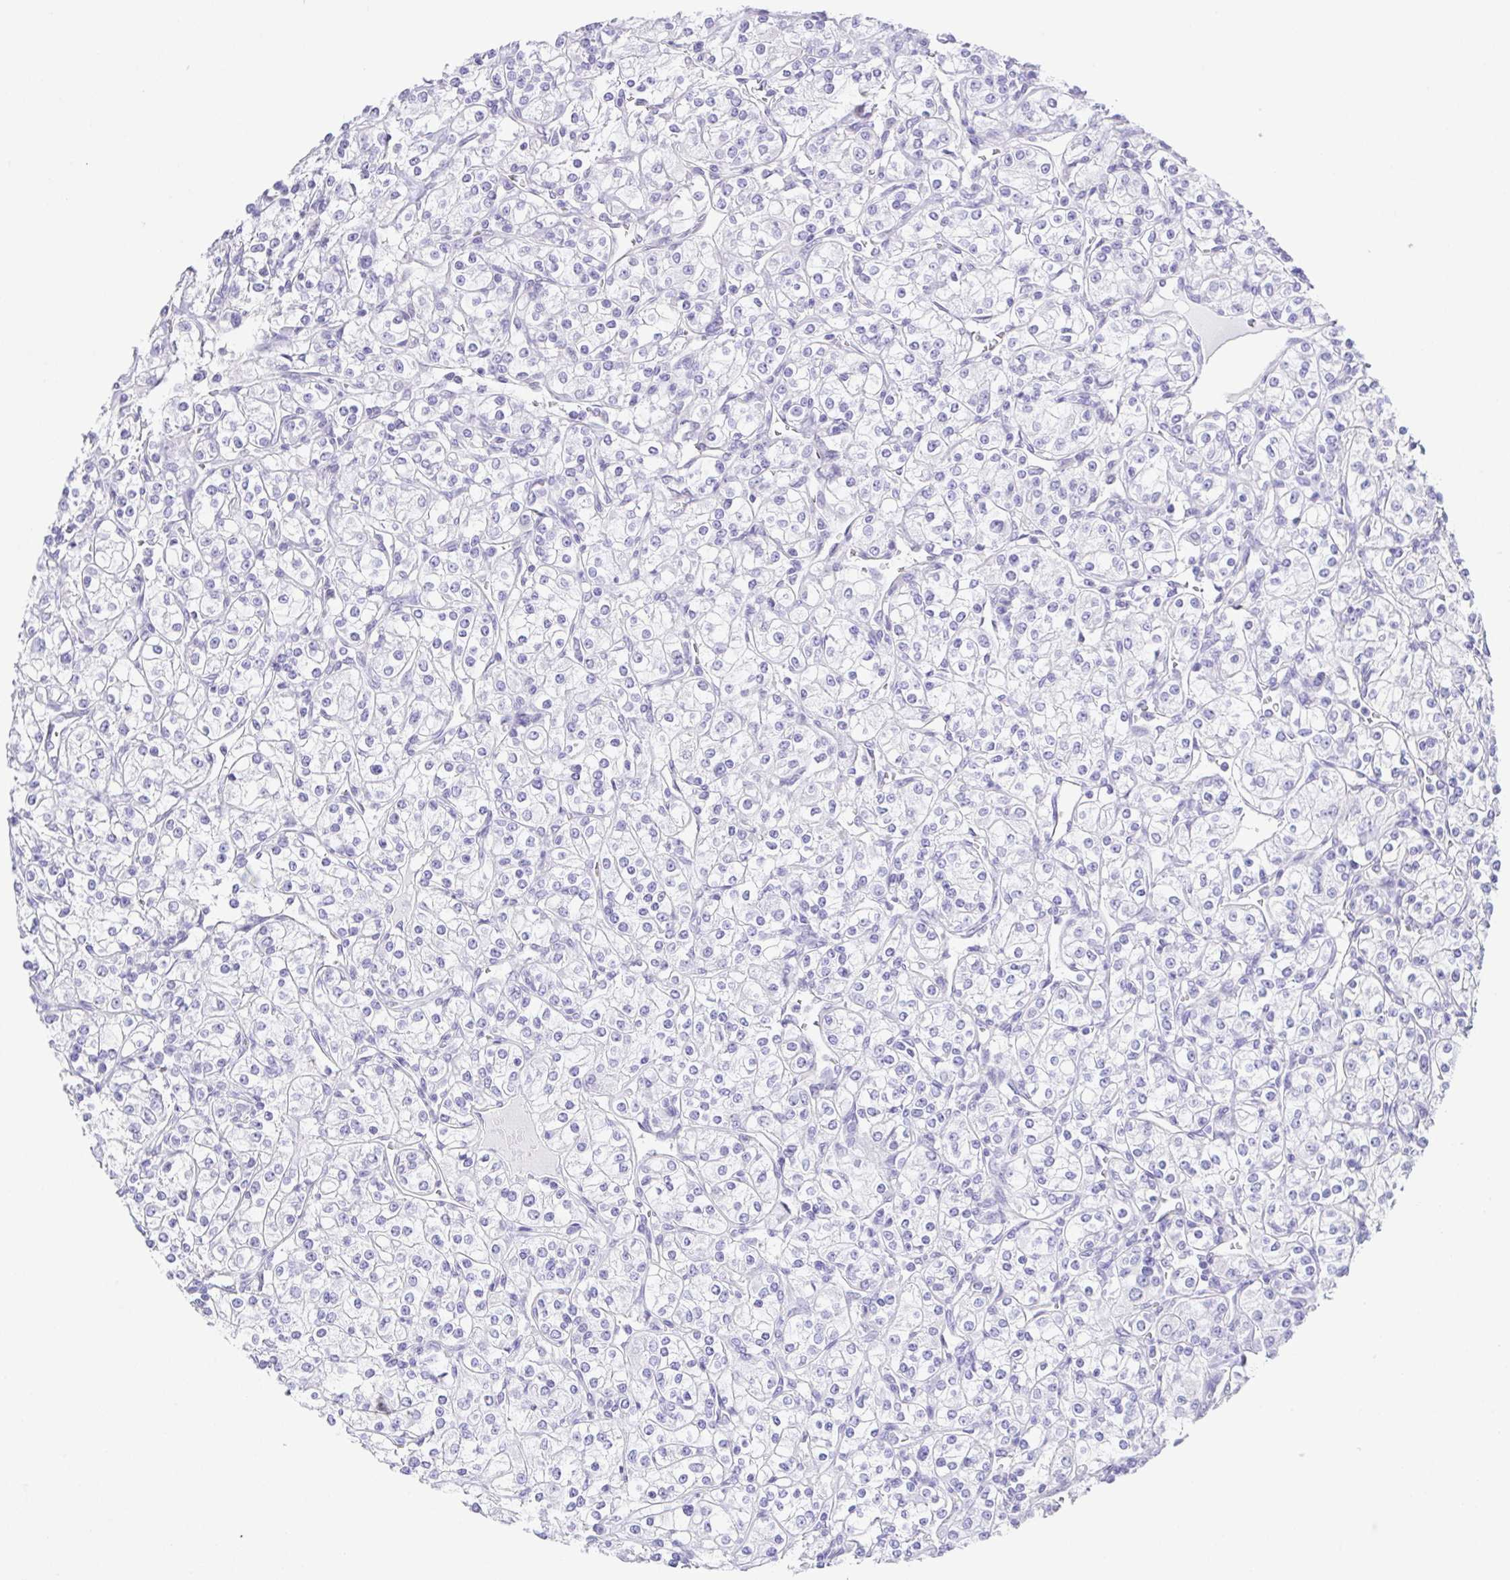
{"staining": {"intensity": "negative", "quantity": "none", "location": "none"}, "tissue": "renal cancer", "cell_type": "Tumor cells", "image_type": "cancer", "snomed": [{"axis": "morphology", "description": "Adenocarcinoma, NOS"}, {"axis": "topography", "description": "Kidney"}], "caption": "The immunohistochemistry (IHC) photomicrograph has no significant staining in tumor cells of renal cancer (adenocarcinoma) tissue. (DAB immunohistochemistry visualized using brightfield microscopy, high magnification).", "gene": "KRTDAP", "patient": {"sex": "male", "age": 77}}